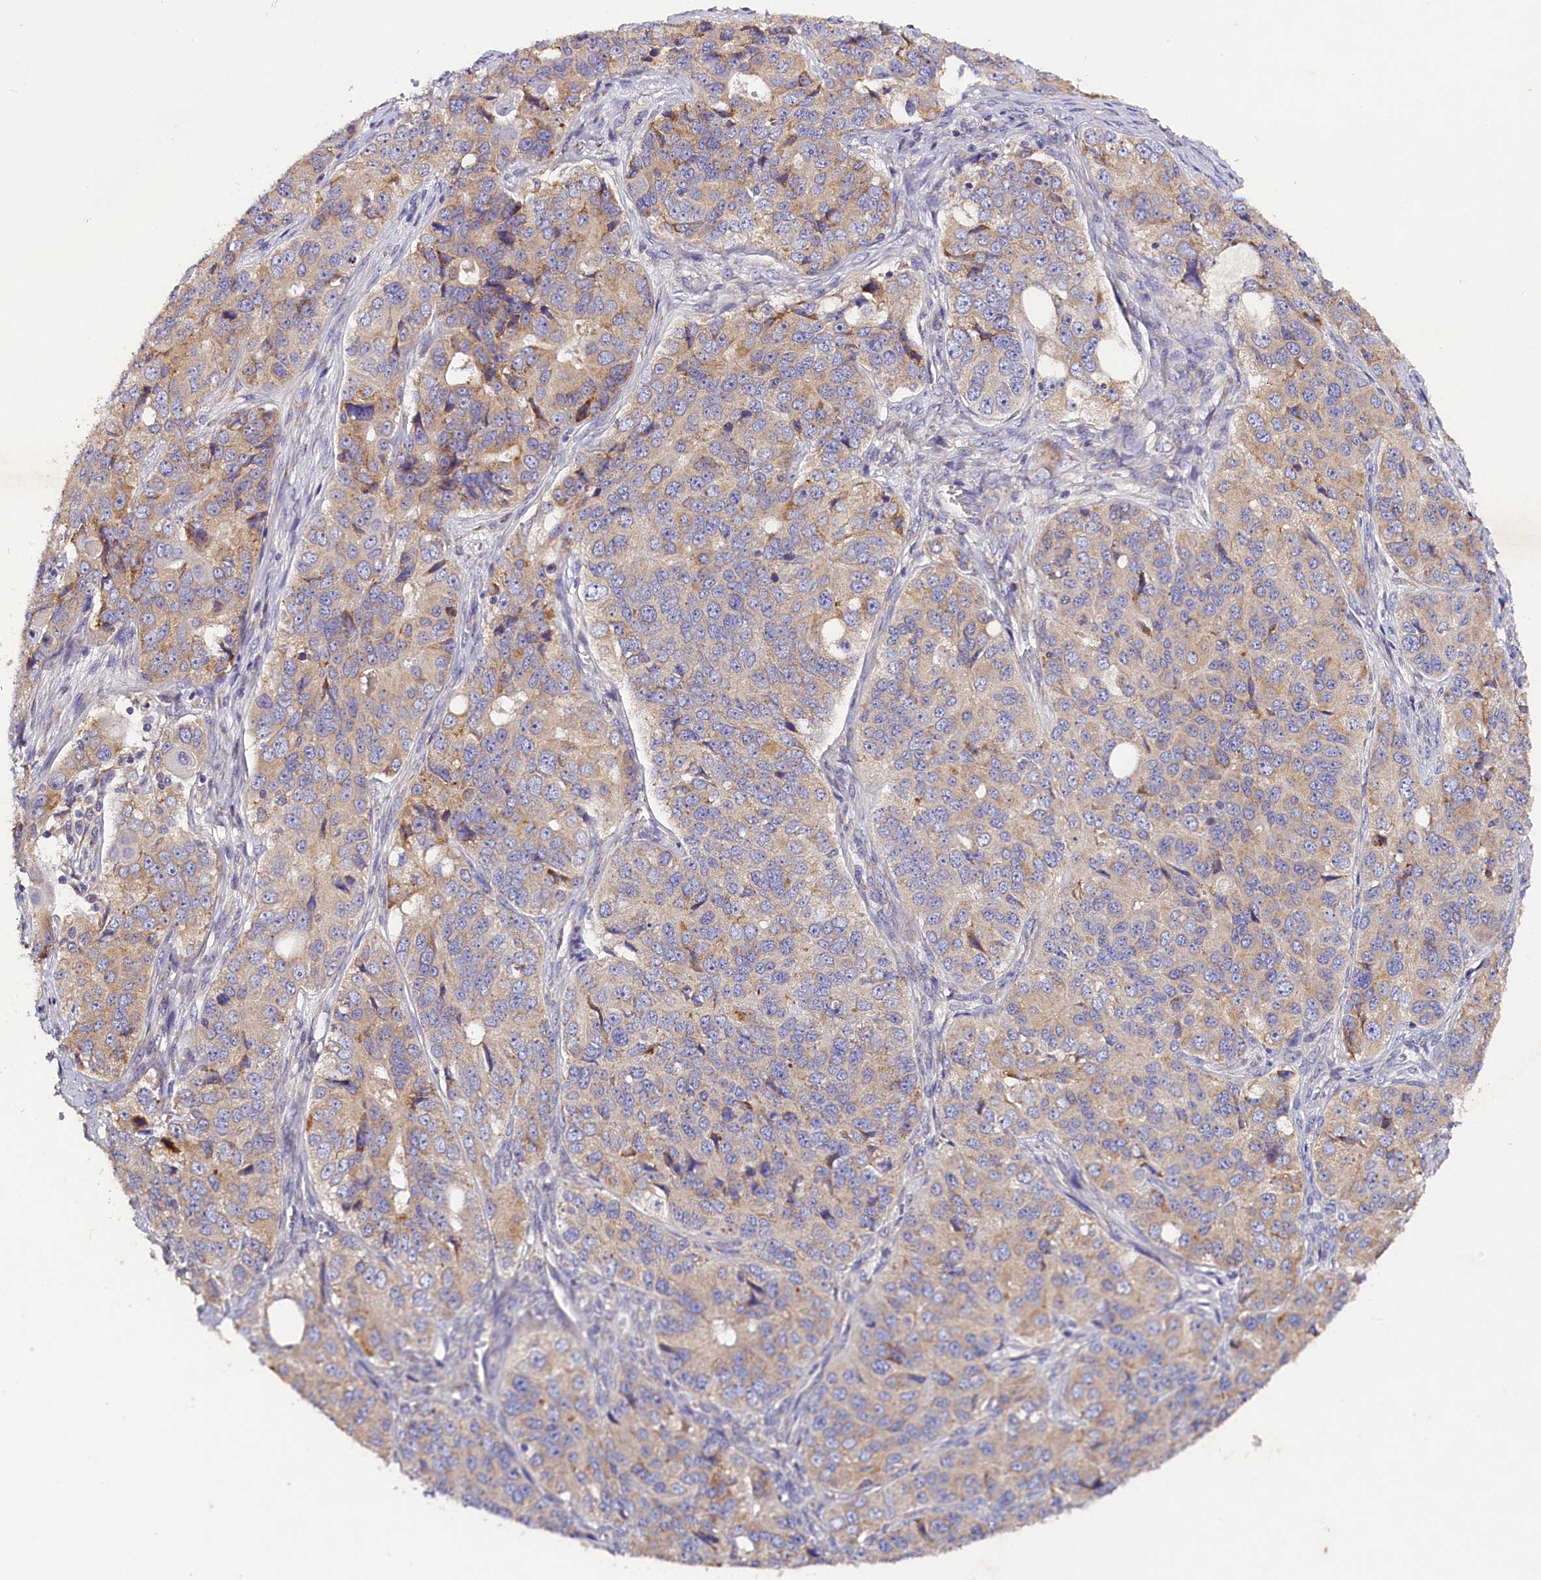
{"staining": {"intensity": "weak", "quantity": "<25%", "location": "cytoplasmic/membranous"}, "tissue": "ovarian cancer", "cell_type": "Tumor cells", "image_type": "cancer", "snomed": [{"axis": "morphology", "description": "Carcinoma, endometroid"}, {"axis": "topography", "description": "Ovary"}], "caption": "IHC histopathology image of neoplastic tissue: ovarian cancer stained with DAB (3,3'-diaminobenzidine) shows no significant protein staining in tumor cells. The staining is performed using DAB (3,3'-diaminobenzidine) brown chromogen with nuclei counter-stained in using hematoxylin.", "gene": "ST7L", "patient": {"sex": "female", "age": 51}}